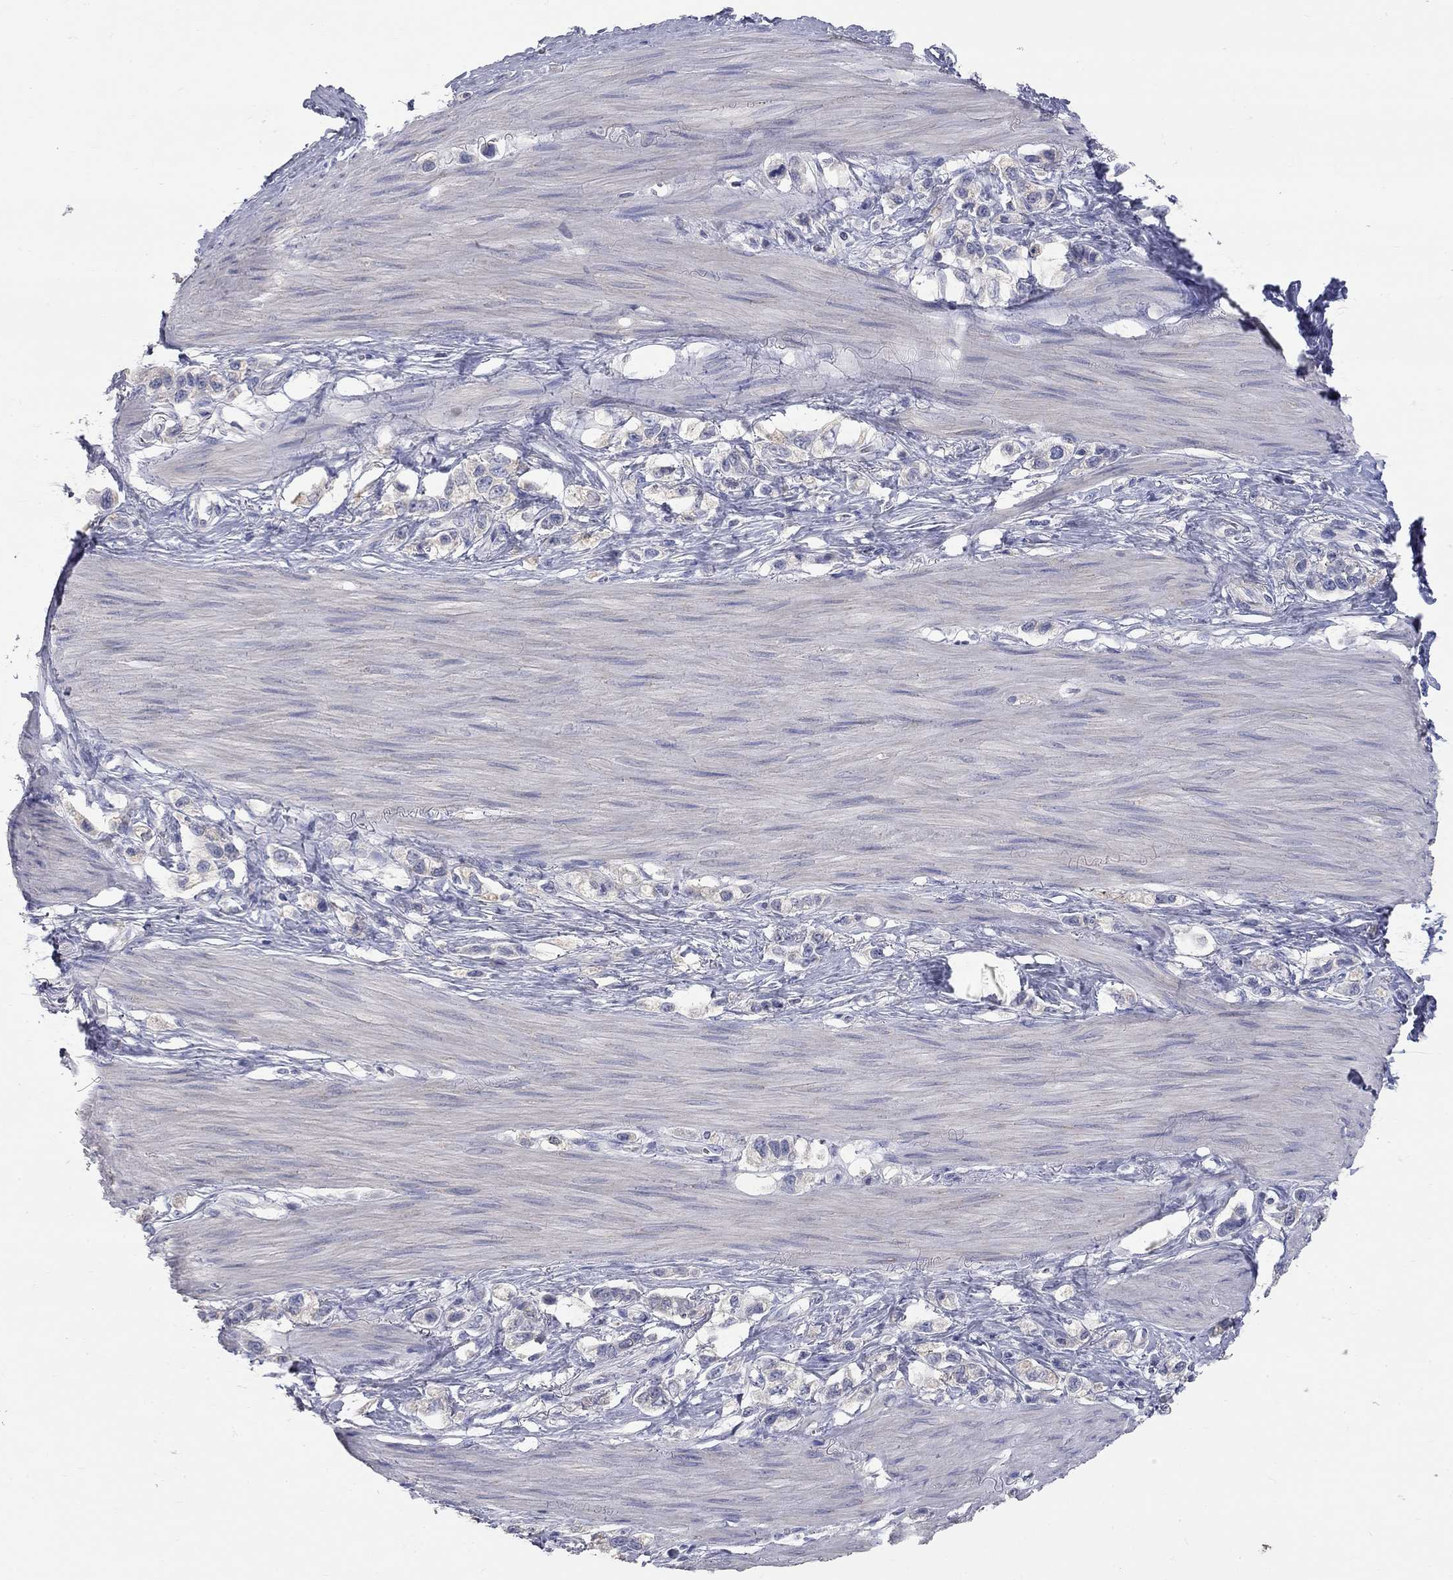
{"staining": {"intensity": "negative", "quantity": "none", "location": "none"}, "tissue": "stomach cancer", "cell_type": "Tumor cells", "image_type": "cancer", "snomed": [{"axis": "morphology", "description": "Normal tissue, NOS"}, {"axis": "morphology", "description": "Adenocarcinoma, NOS"}, {"axis": "morphology", "description": "Adenocarcinoma, High grade"}, {"axis": "topography", "description": "Stomach, upper"}, {"axis": "topography", "description": "Stomach"}], "caption": "Tumor cells show no significant protein staining in stomach high-grade adenocarcinoma.", "gene": "CFAP161", "patient": {"sex": "female", "age": 65}}